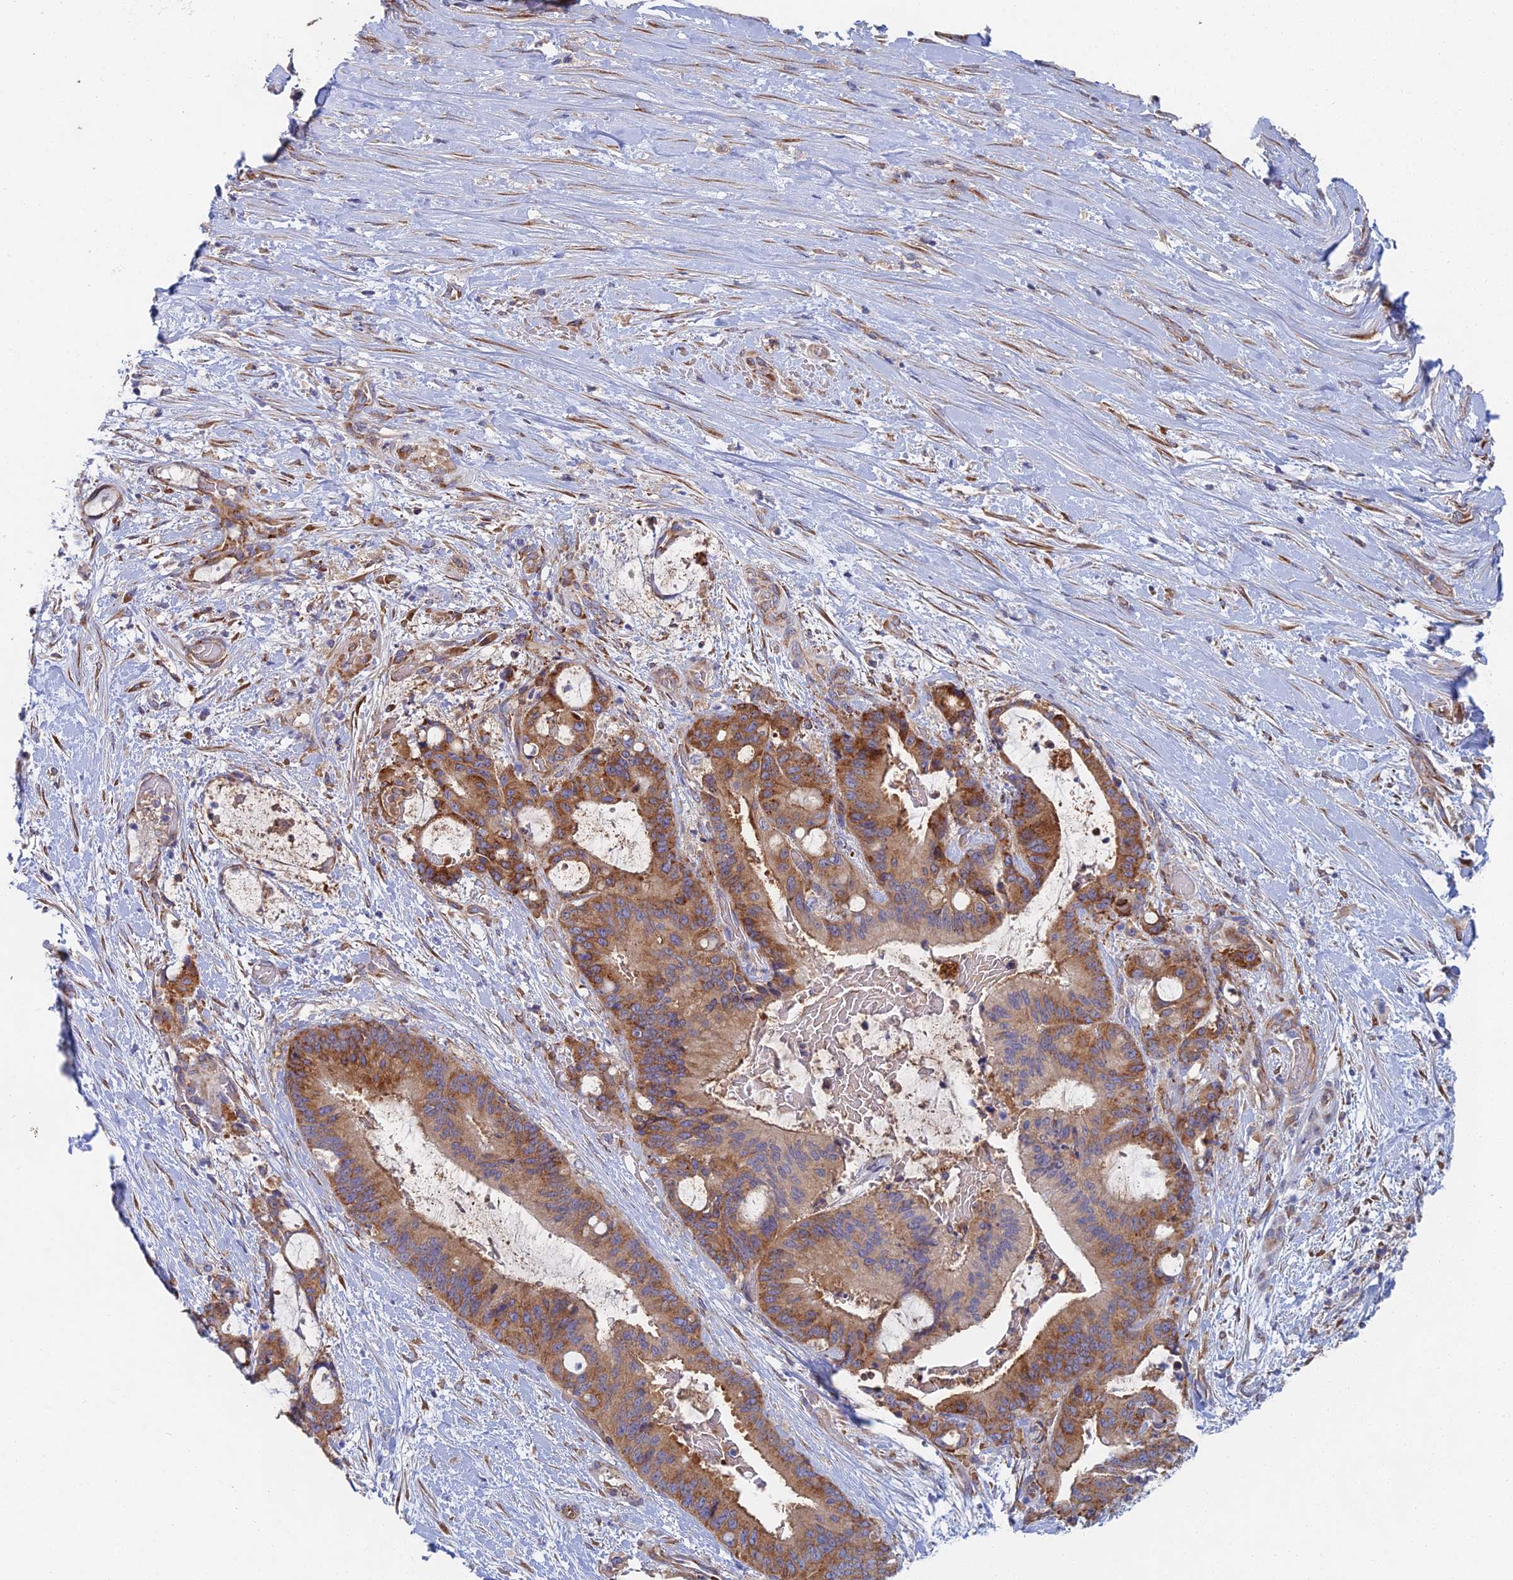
{"staining": {"intensity": "moderate", "quantity": ">75%", "location": "cytoplasmic/membranous"}, "tissue": "liver cancer", "cell_type": "Tumor cells", "image_type": "cancer", "snomed": [{"axis": "morphology", "description": "Normal tissue, NOS"}, {"axis": "morphology", "description": "Cholangiocarcinoma"}, {"axis": "topography", "description": "Liver"}, {"axis": "topography", "description": "Peripheral nerve tissue"}], "caption": "Liver cholangiocarcinoma tissue demonstrates moderate cytoplasmic/membranous expression in approximately >75% of tumor cells, visualized by immunohistochemistry.", "gene": "ELOF1", "patient": {"sex": "female", "age": 73}}